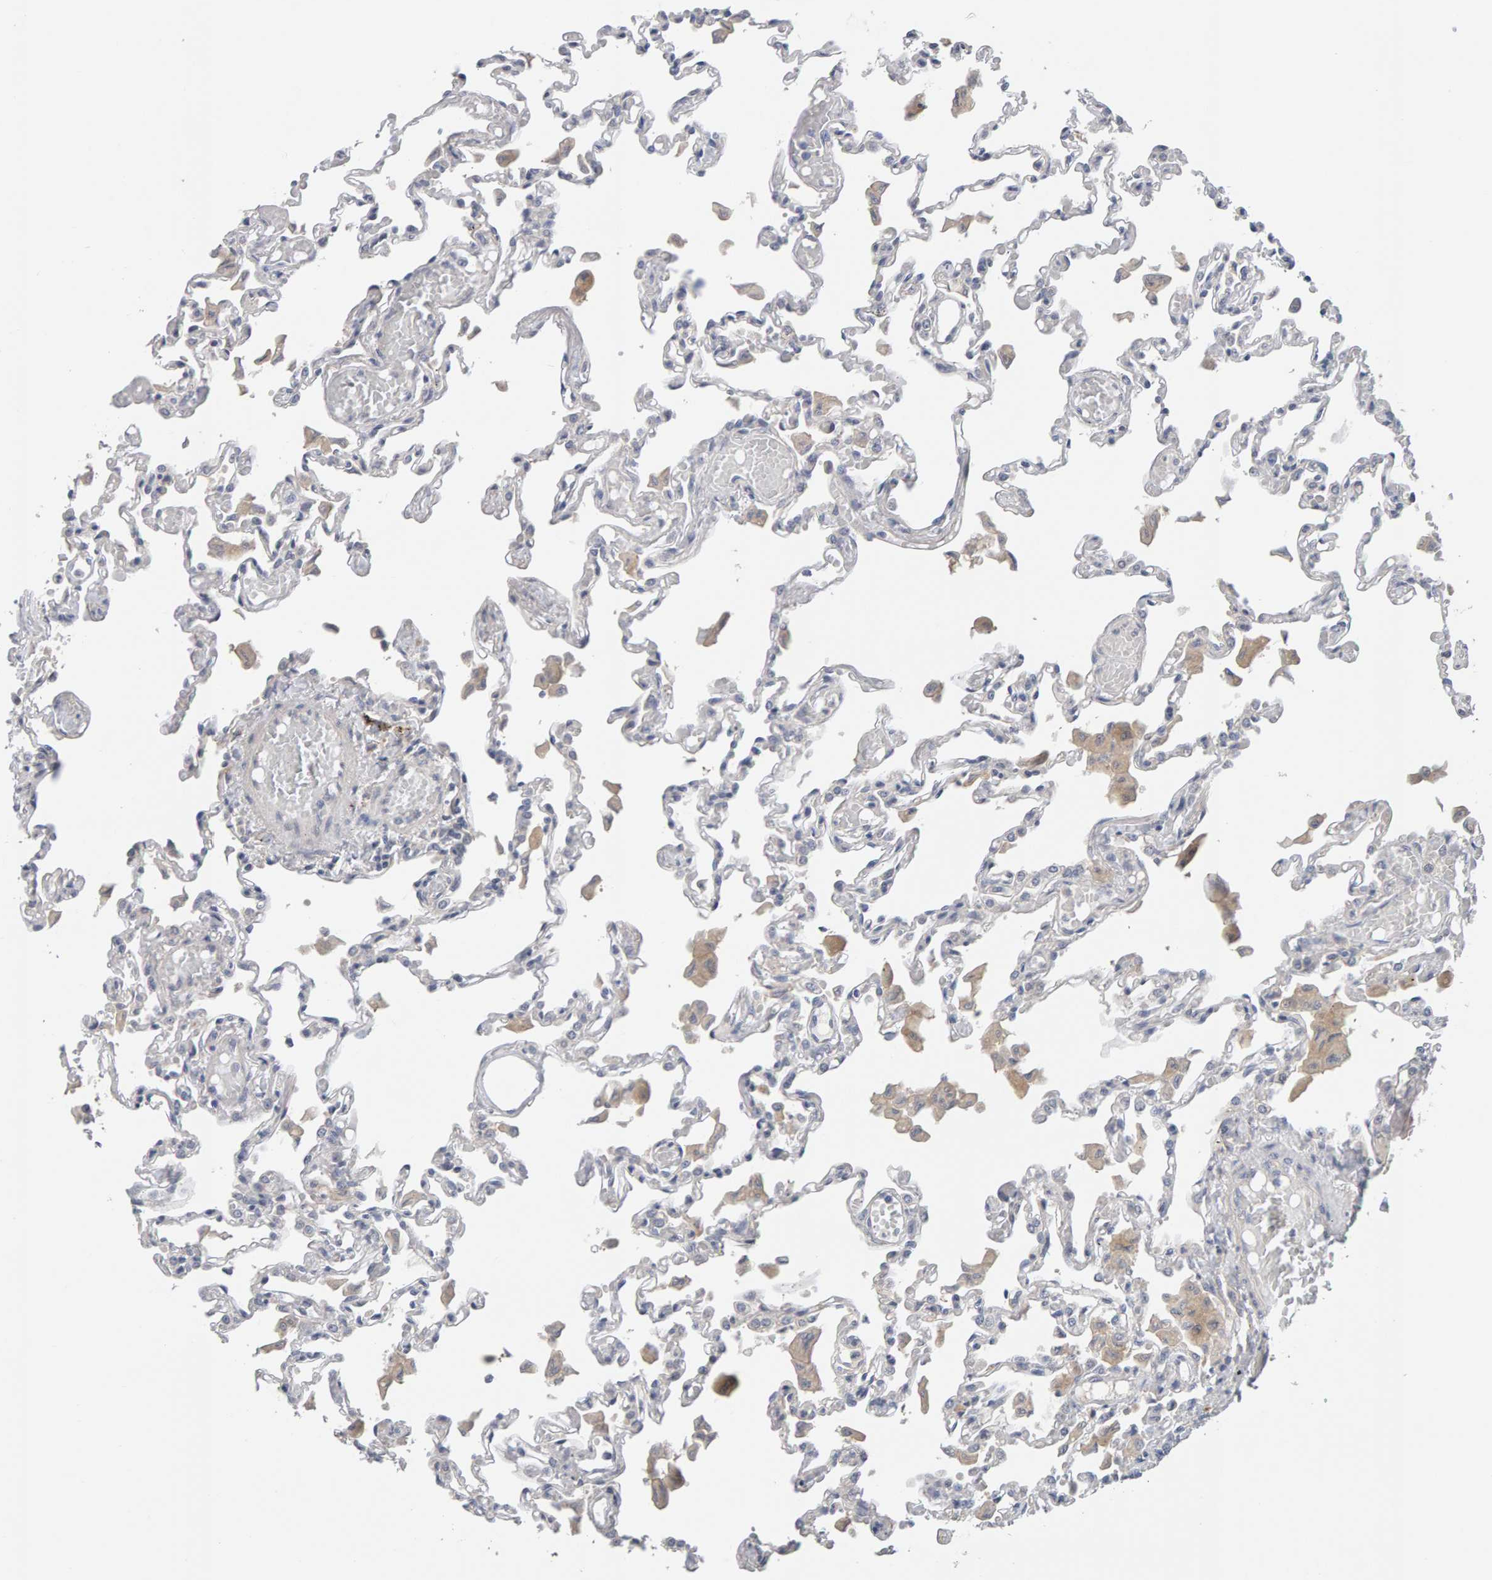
{"staining": {"intensity": "negative", "quantity": "none", "location": "none"}, "tissue": "lung", "cell_type": "Alveolar cells", "image_type": "normal", "snomed": [{"axis": "morphology", "description": "Normal tissue, NOS"}, {"axis": "topography", "description": "Bronchus"}, {"axis": "topography", "description": "Lung"}], "caption": "Immunohistochemical staining of normal human lung shows no significant staining in alveolar cells.", "gene": "GFUS", "patient": {"sex": "female", "age": 49}}